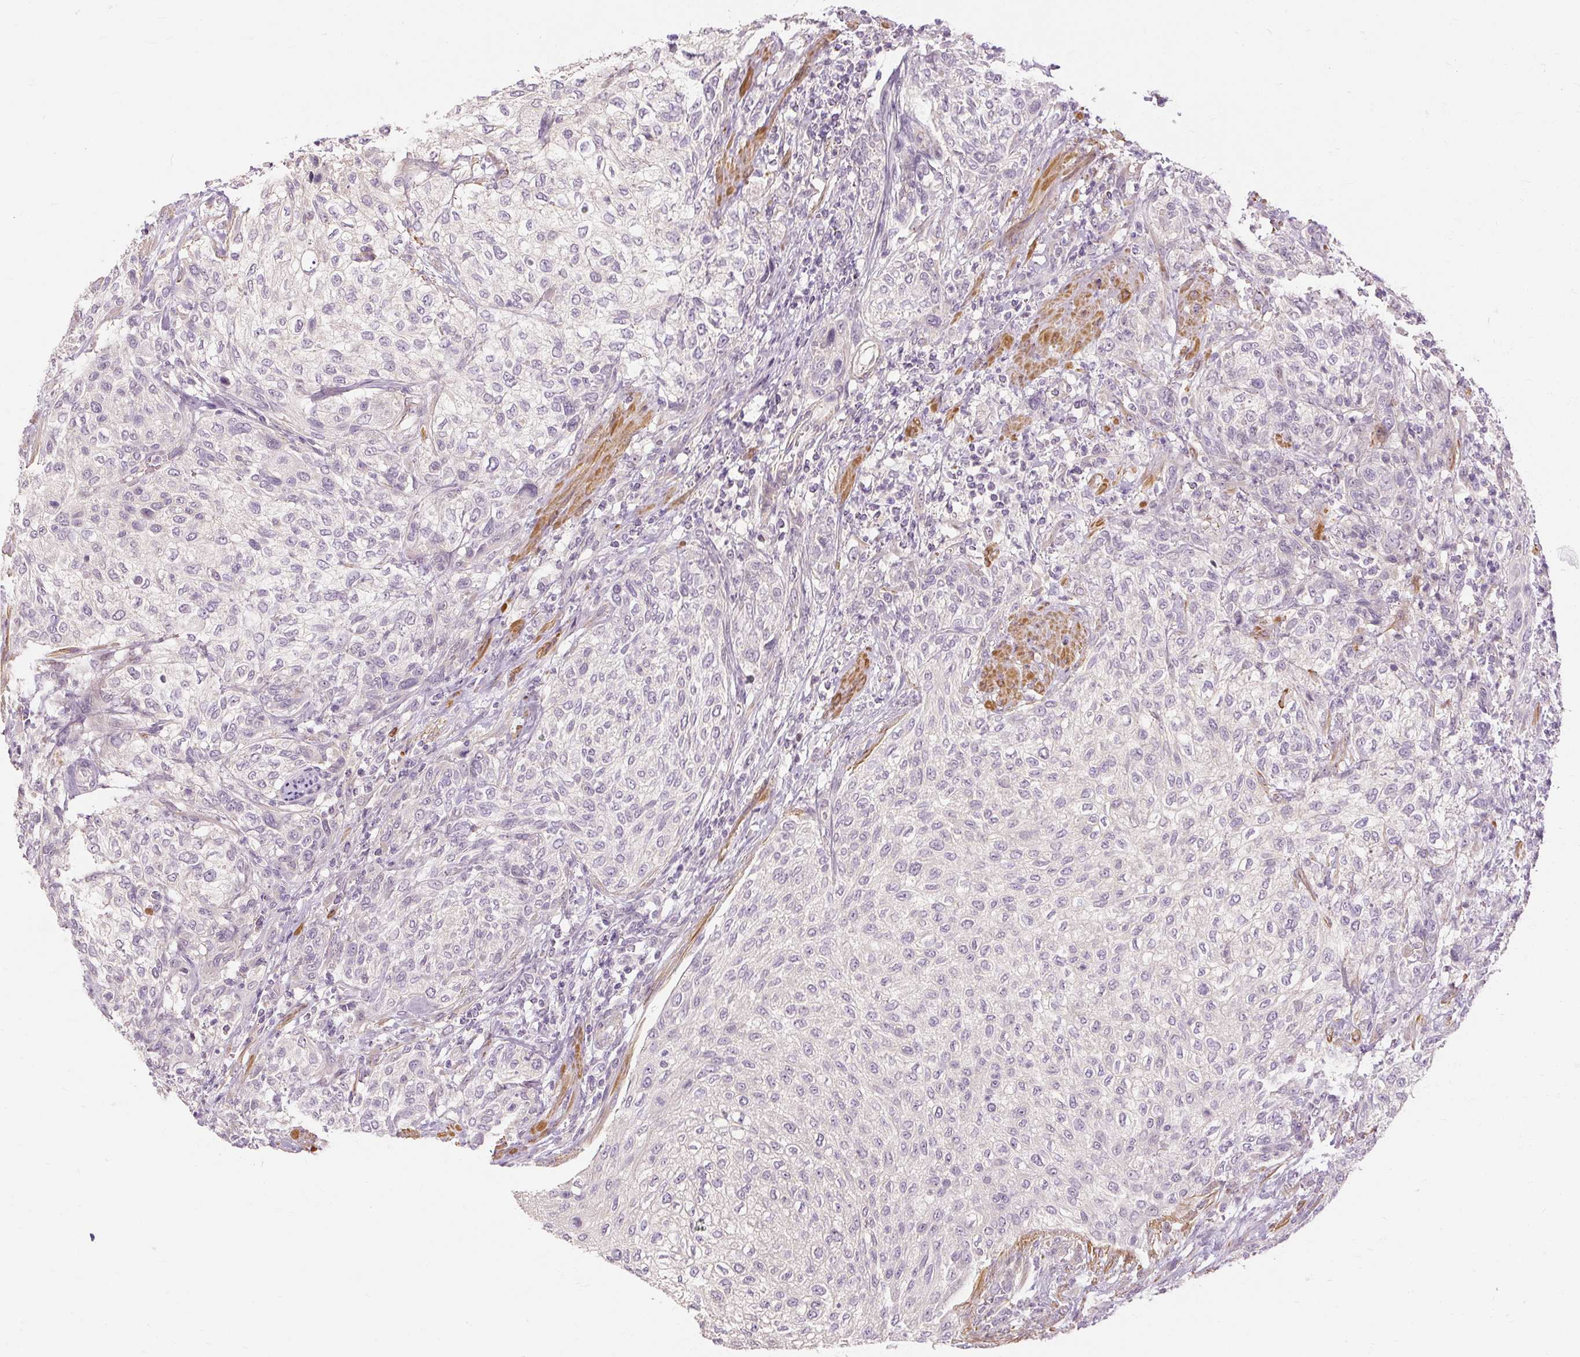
{"staining": {"intensity": "negative", "quantity": "none", "location": "none"}, "tissue": "urothelial cancer", "cell_type": "Tumor cells", "image_type": "cancer", "snomed": [{"axis": "morphology", "description": "Urothelial carcinoma, High grade"}, {"axis": "topography", "description": "Urinary bladder"}], "caption": "Urothelial cancer stained for a protein using immunohistochemistry (IHC) displays no expression tumor cells.", "gene": "CAPN3", "patient": {"sex": "male", "age": 35}}